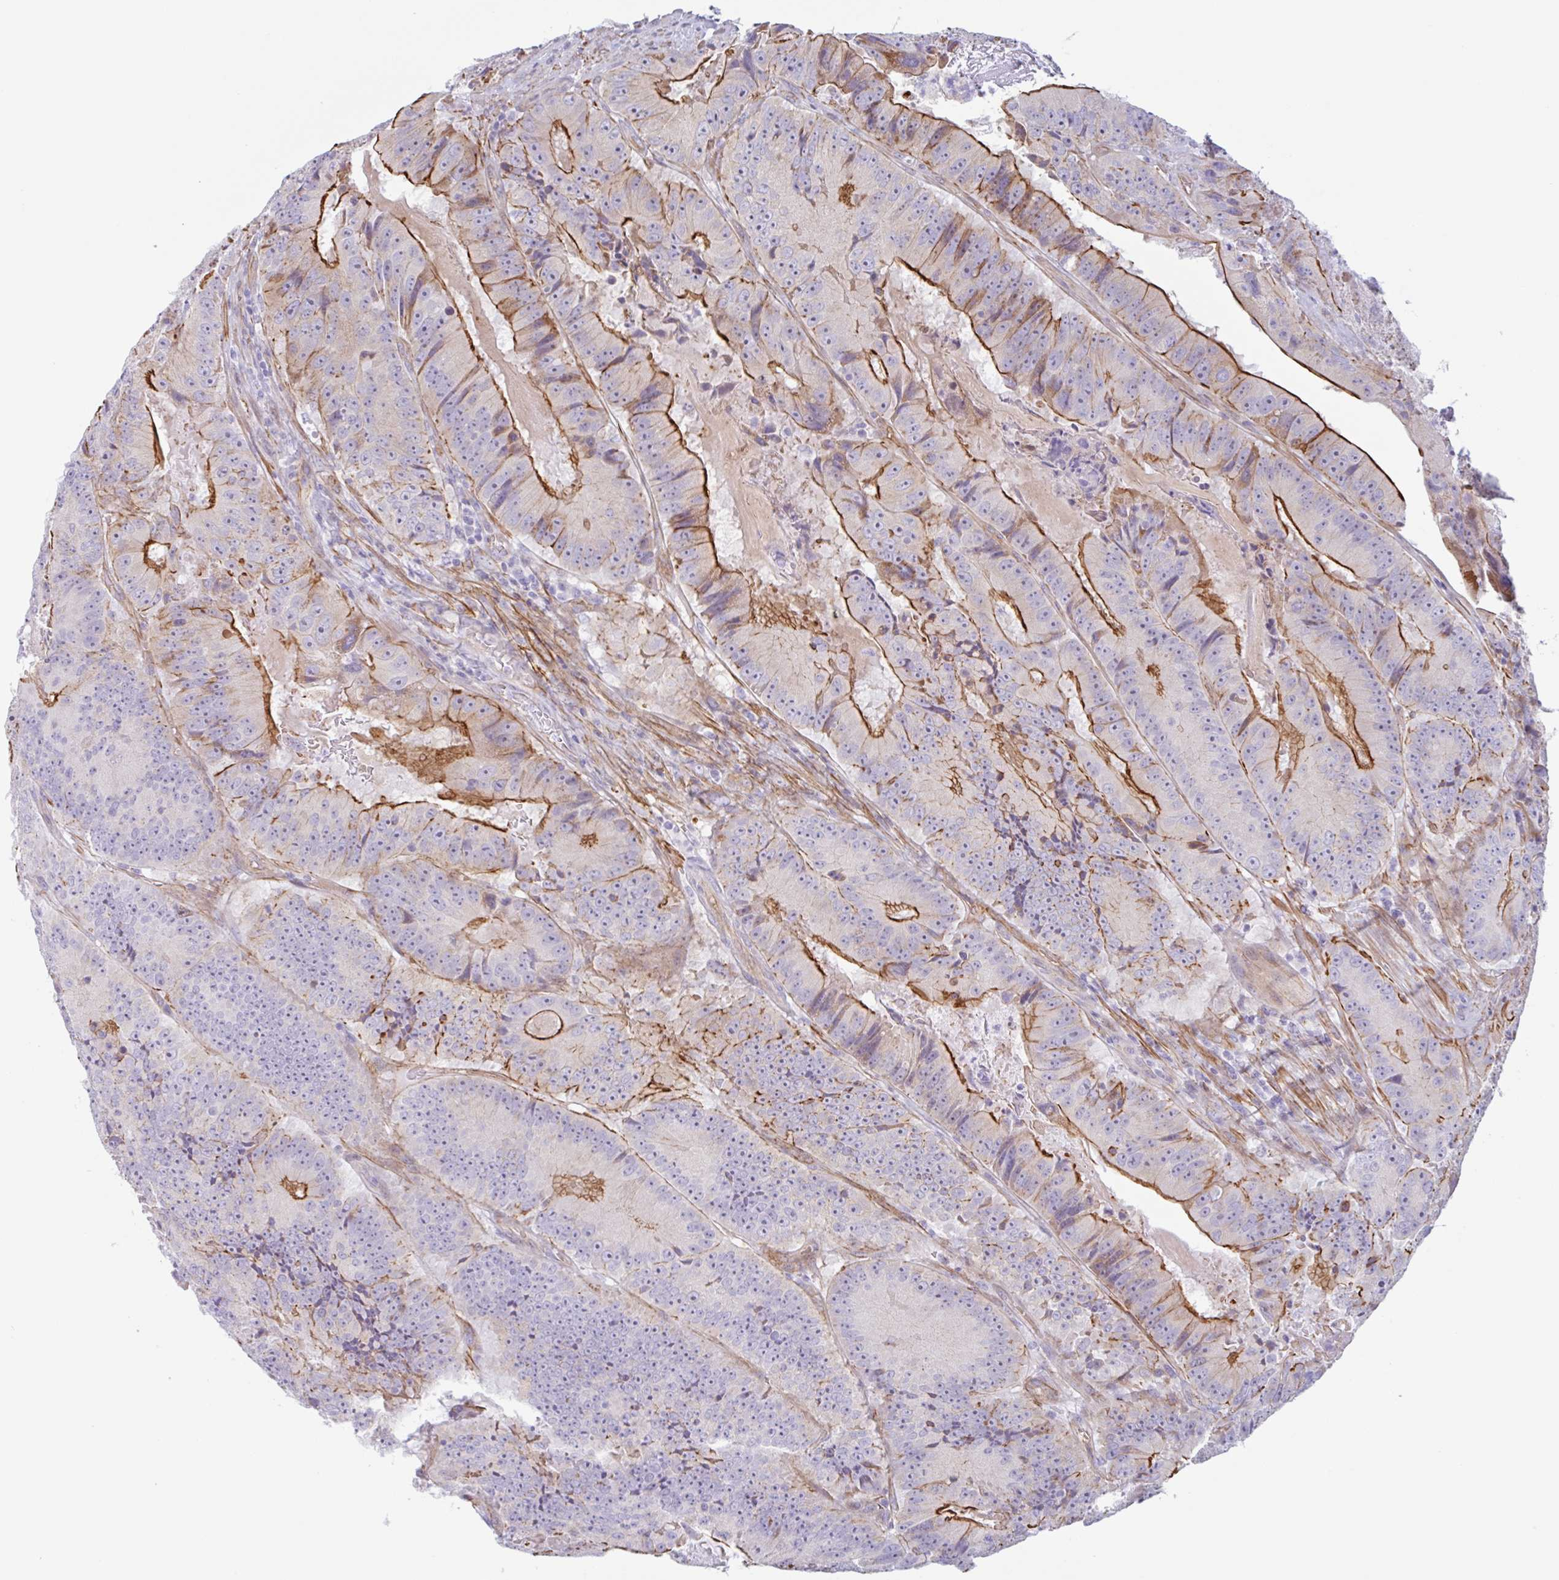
{"staining": {"intensity": "strong", "quantity": "25%-75%", "location": "cytoplasmic/membranous"}, "tissue": "colorectal cancer", "cell_type": "Tumor cells", "image_type": "cancer", "snomed": [{"axis": "morphology", "description": "Adenocarcinoma, NOS"}, {"axis": "topography", "description": "Colon"}], "caption": "About 25%-75% of tumor cells in adenocarcinoma (colorectal) show strong cytoplasmic/membranous protein staining as visualized by brown immunohistochemical staining.", "gene": "MYH10", "patient": {"sex": "female", "age": 86}}